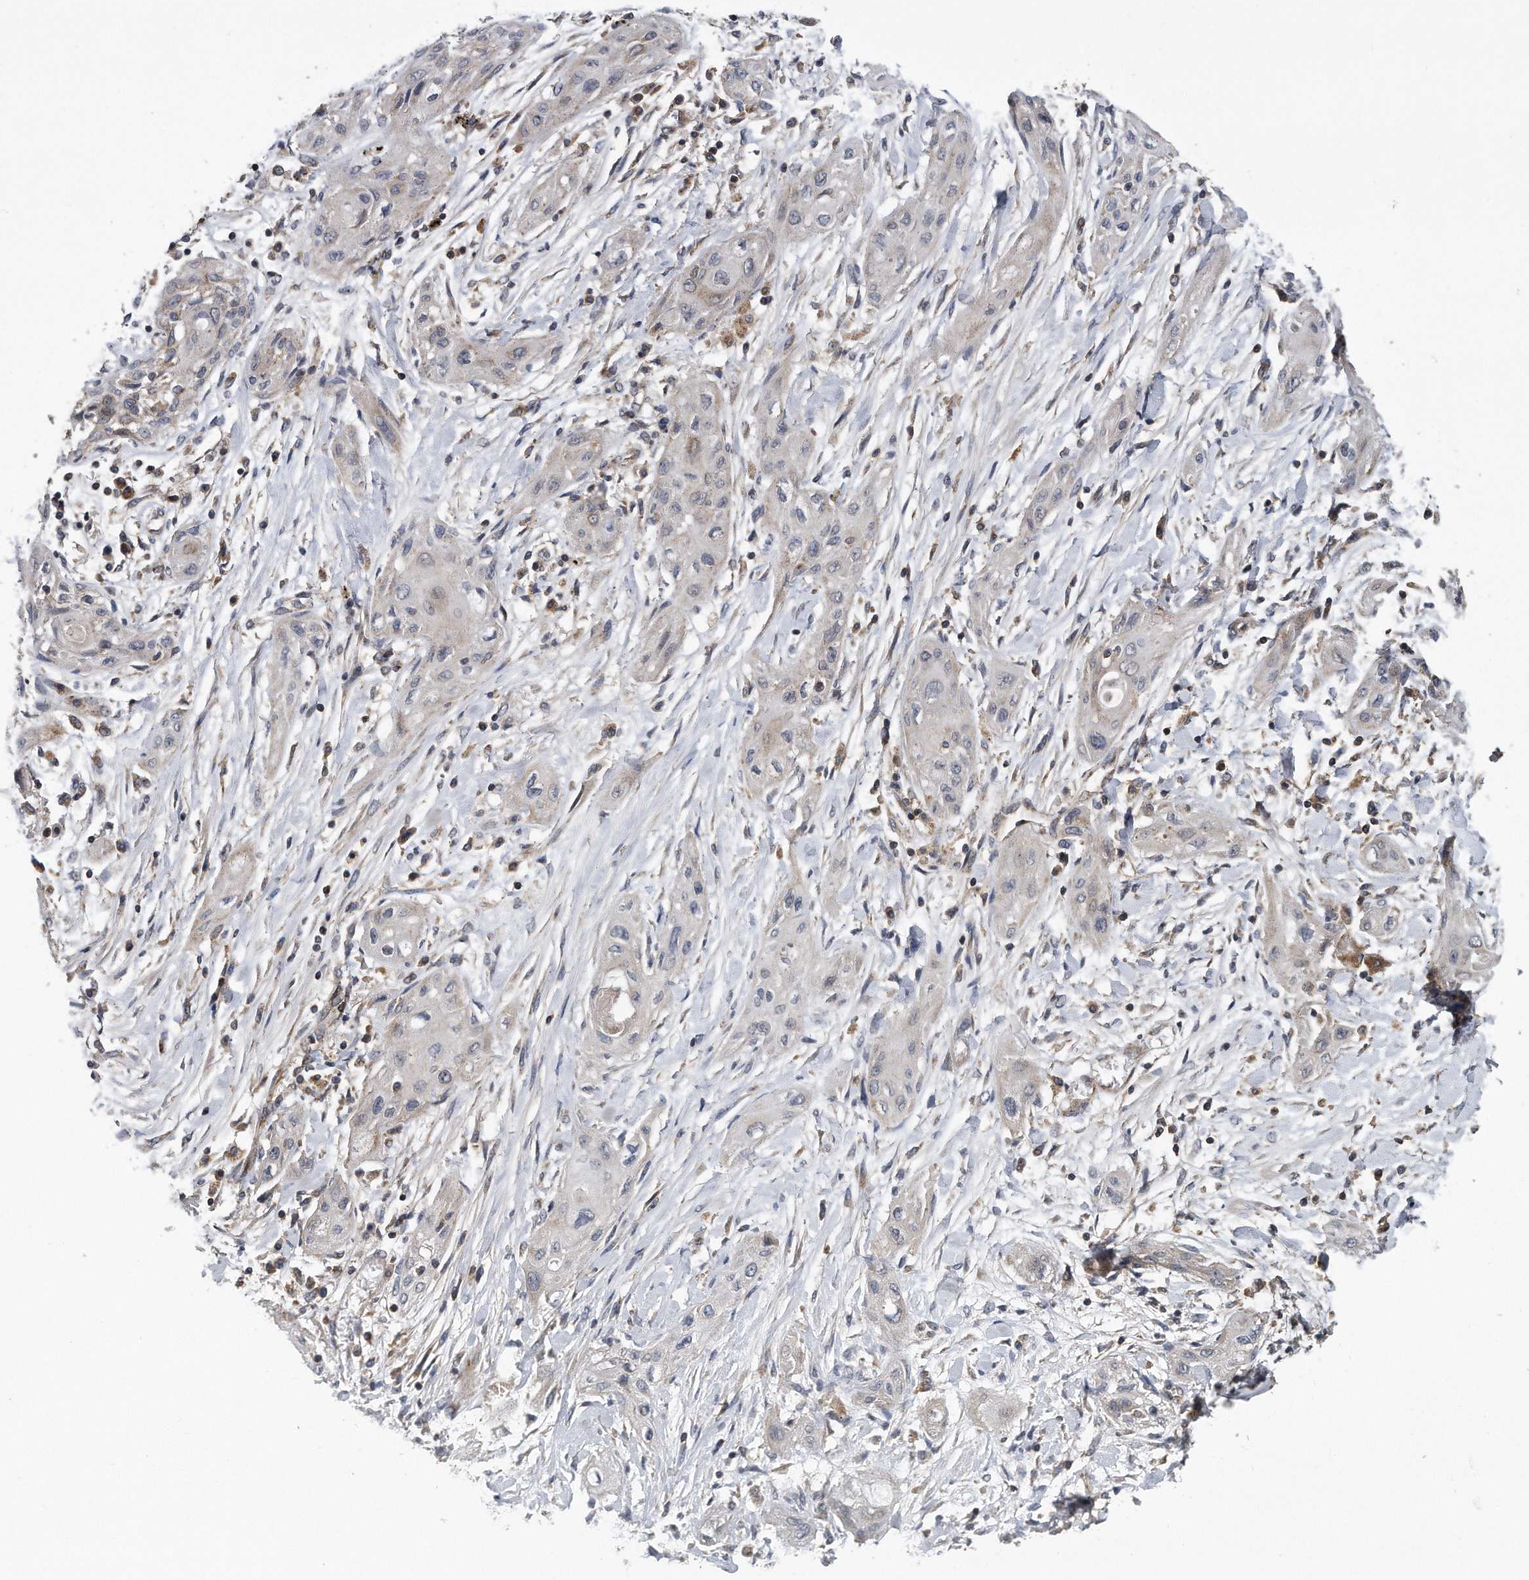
{"staining": {"intensity": "negative", "quantity": "none", "location": "none"}, "tissue": "lung cancer", "cell_type": "Tumor cells", "image_type": "cancer", "snomed": [{"axis": "morphology", "description": "Squamous cell carcinoma, NOS"}, {"axis": "topography", "description": "Lung"}], "caption": "Tumor cells are negative for protein expression in human squamous cell carcinoma (lung).", "gene": "ALPK2", "patient": {"sex": "female", "age": 47}}